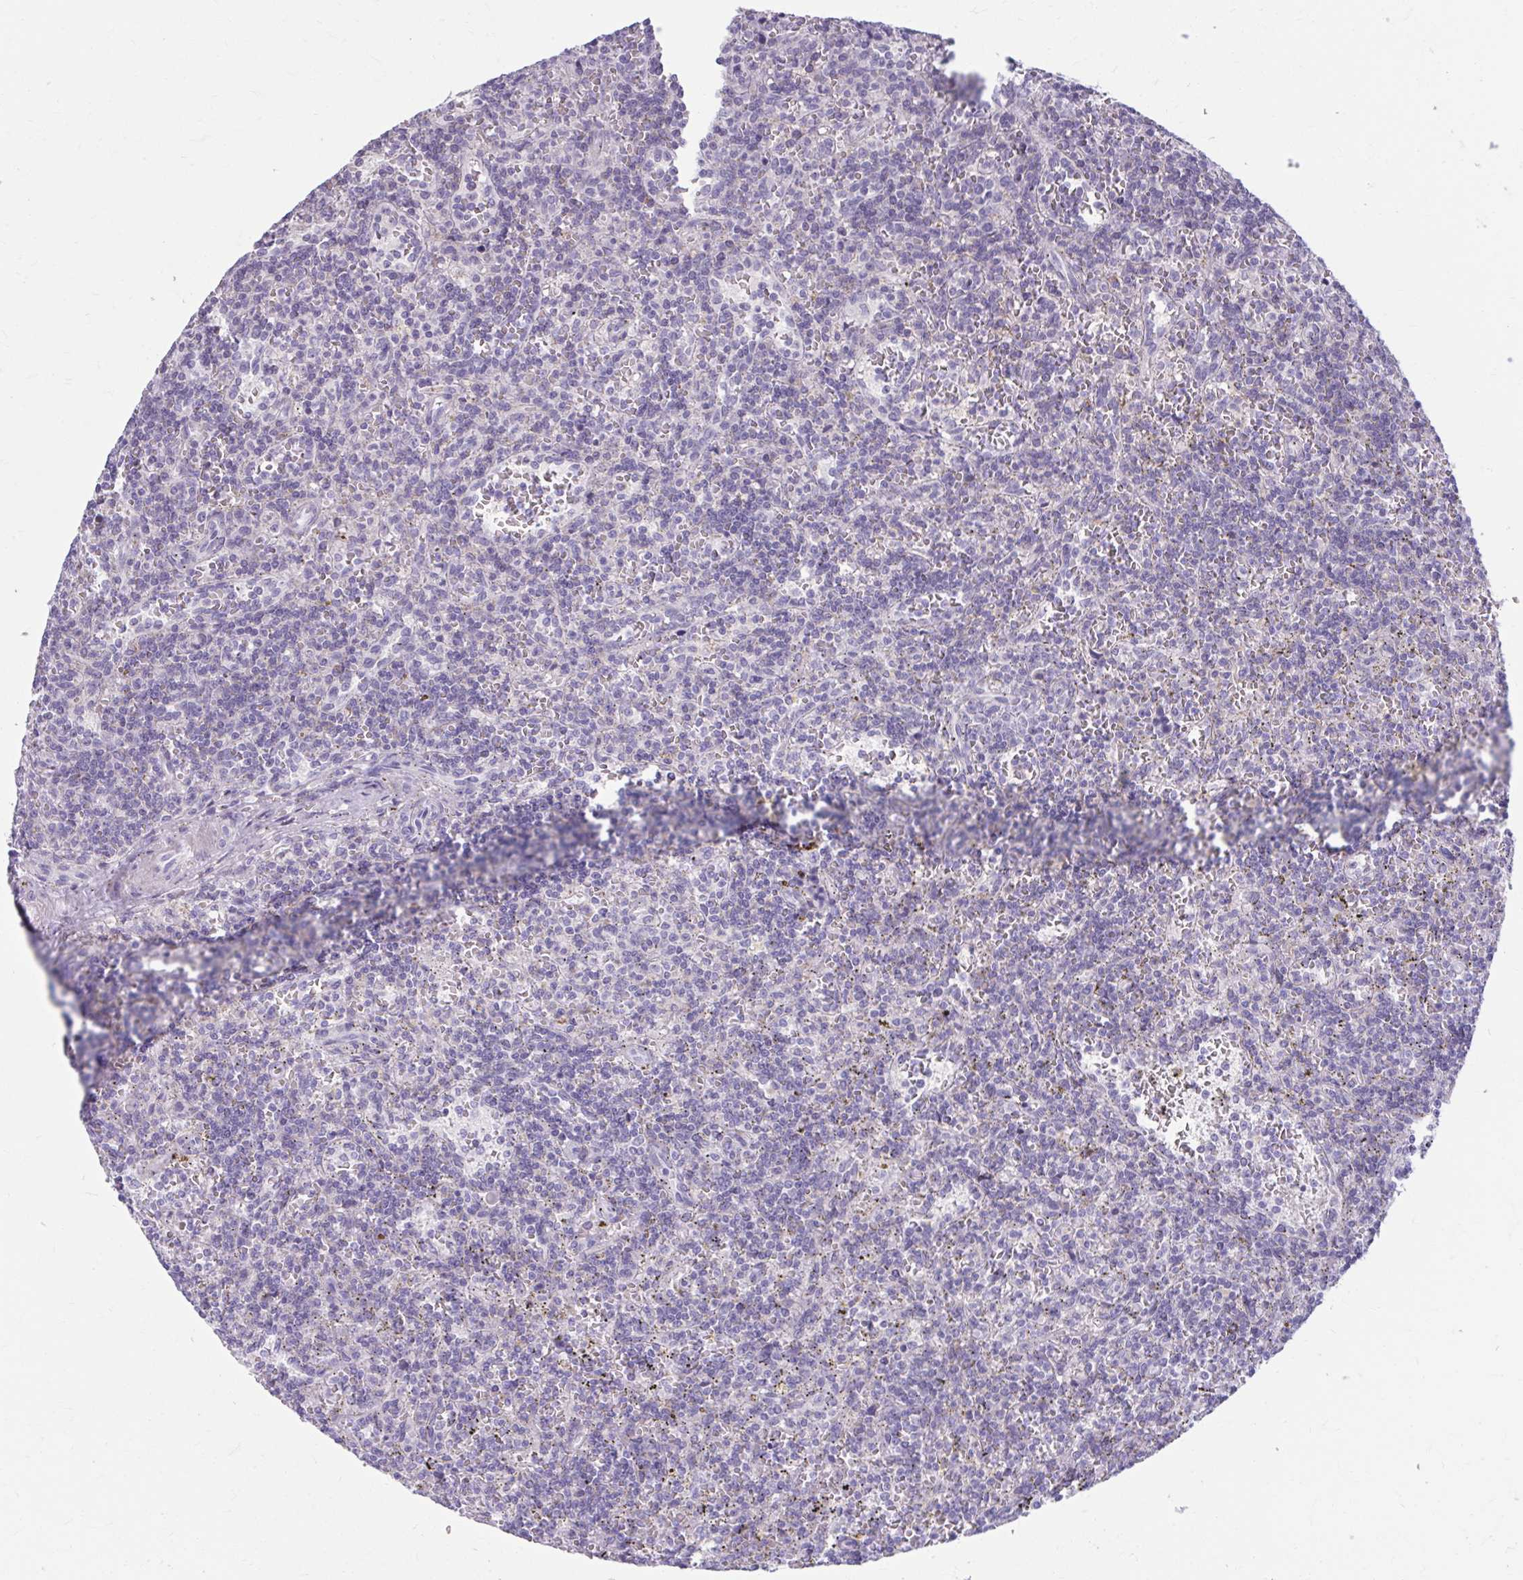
{"staining": {"intensity": "negative", "quantity": "none", "location": "none"}, "tissue": "lymphoma", "cell_type": "Tumor cells", "image_type": "cancer", "snomed": [{"axis": "morphology", "description": "Malignant lymphoma, non-Hodgkin's type, Low grade"}, {"axis": "topography", "description": "Spleen"}], "caption": "IHC photomicrograph of neoplastic tissue: lymphoma stained with DAB (3,3'-diaminobenzidine) shows no significant protein staining in tumor cells.", "gene": "MSMO1", "patient": {"sex": "male", "age": 73}}